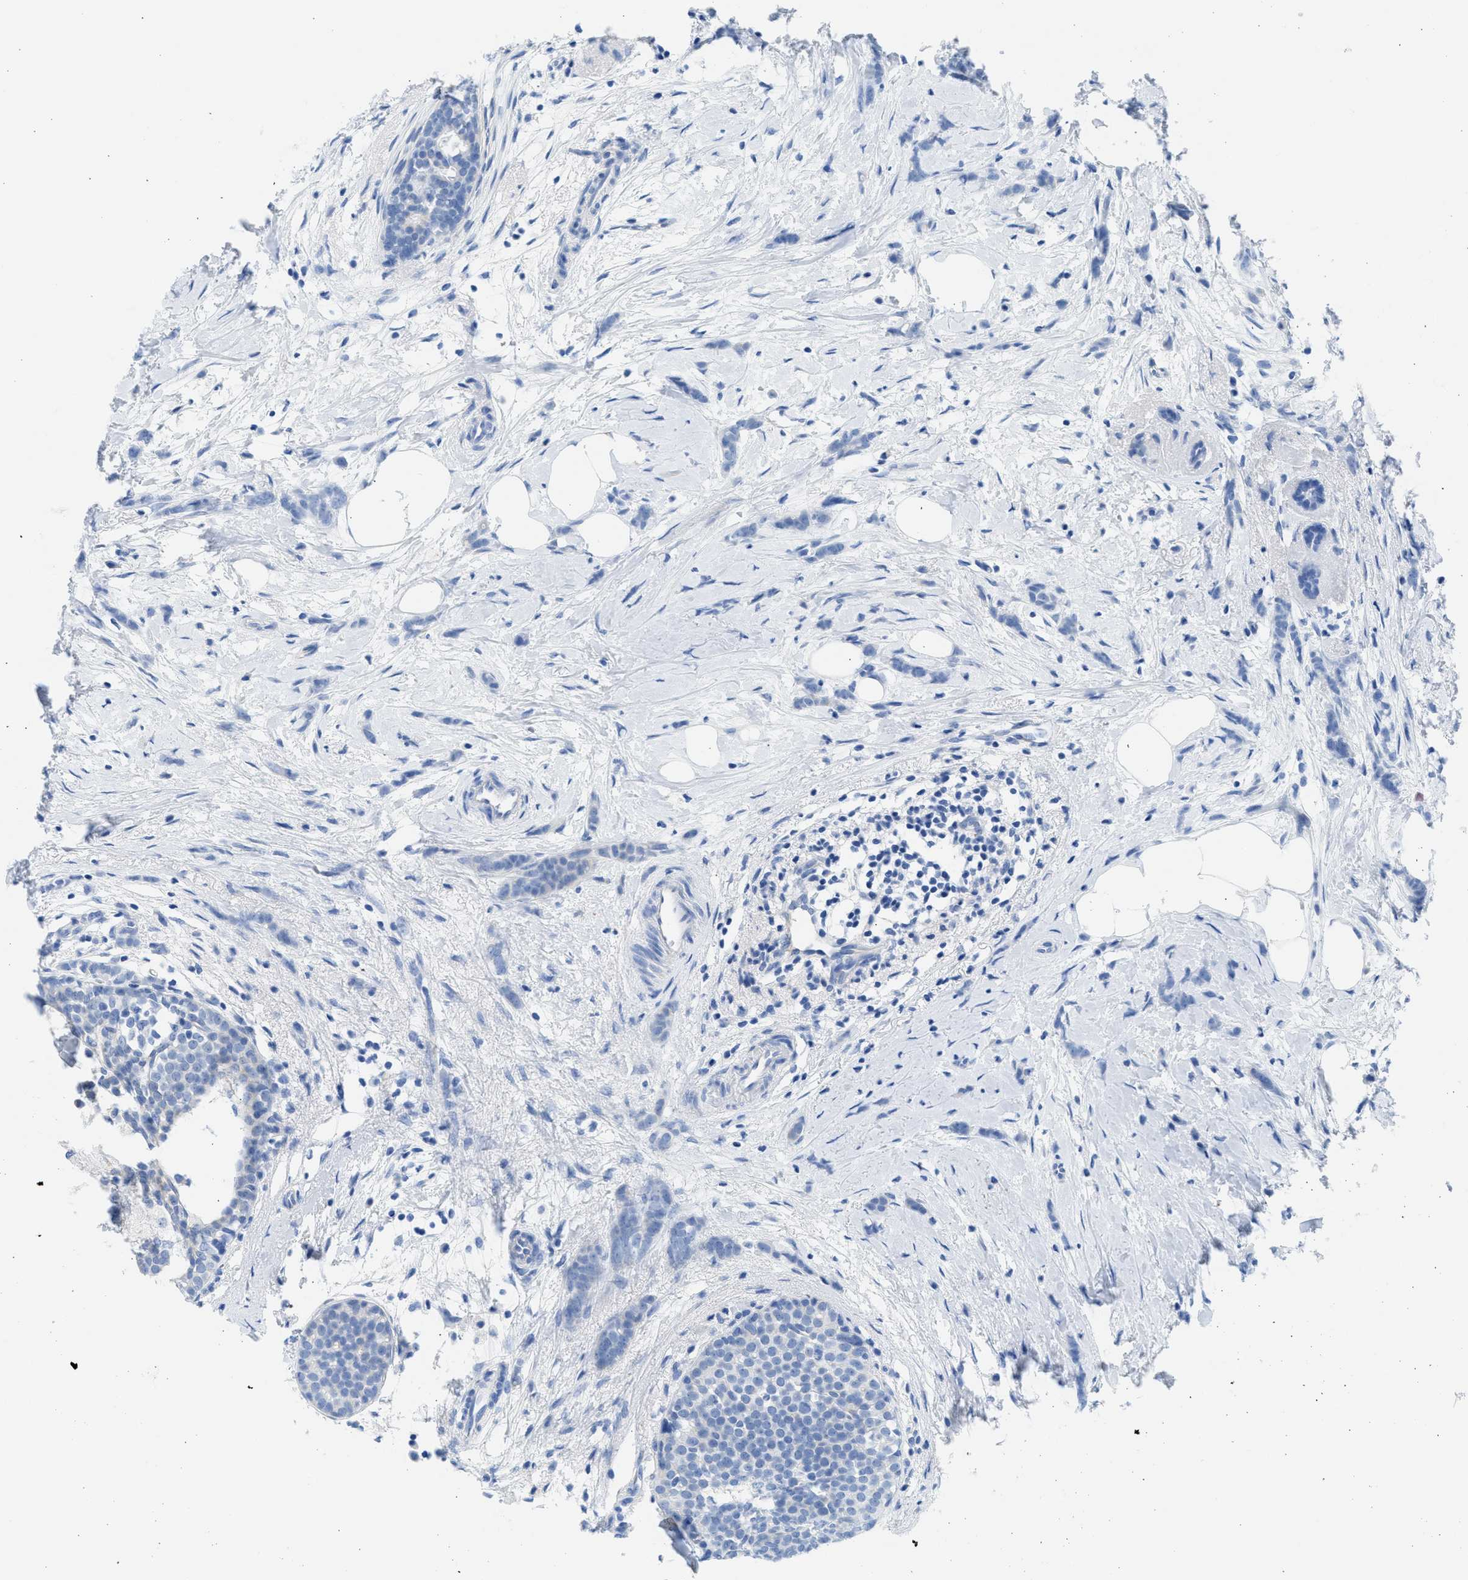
{"staining": {"intensity": "negative", "quantity": "none", "location": "none"}, "tissue": "breast cancer", "cell_type": "Tumor cells", "image_type": "cancer", "snomed": [{"axis": "morphology", "description": "Lobular carcinoma, in situ"}, {"axis": "morphology", "description": "Lobular carcinoma"}, {"axis": "topography", "description": "Breast"}], "caption": "There is no significant expression in tumor cells of lobular carcinoma in situ (breast).", "gene": "SPATA3", "patient": {"sex": "female", "age": 41}}